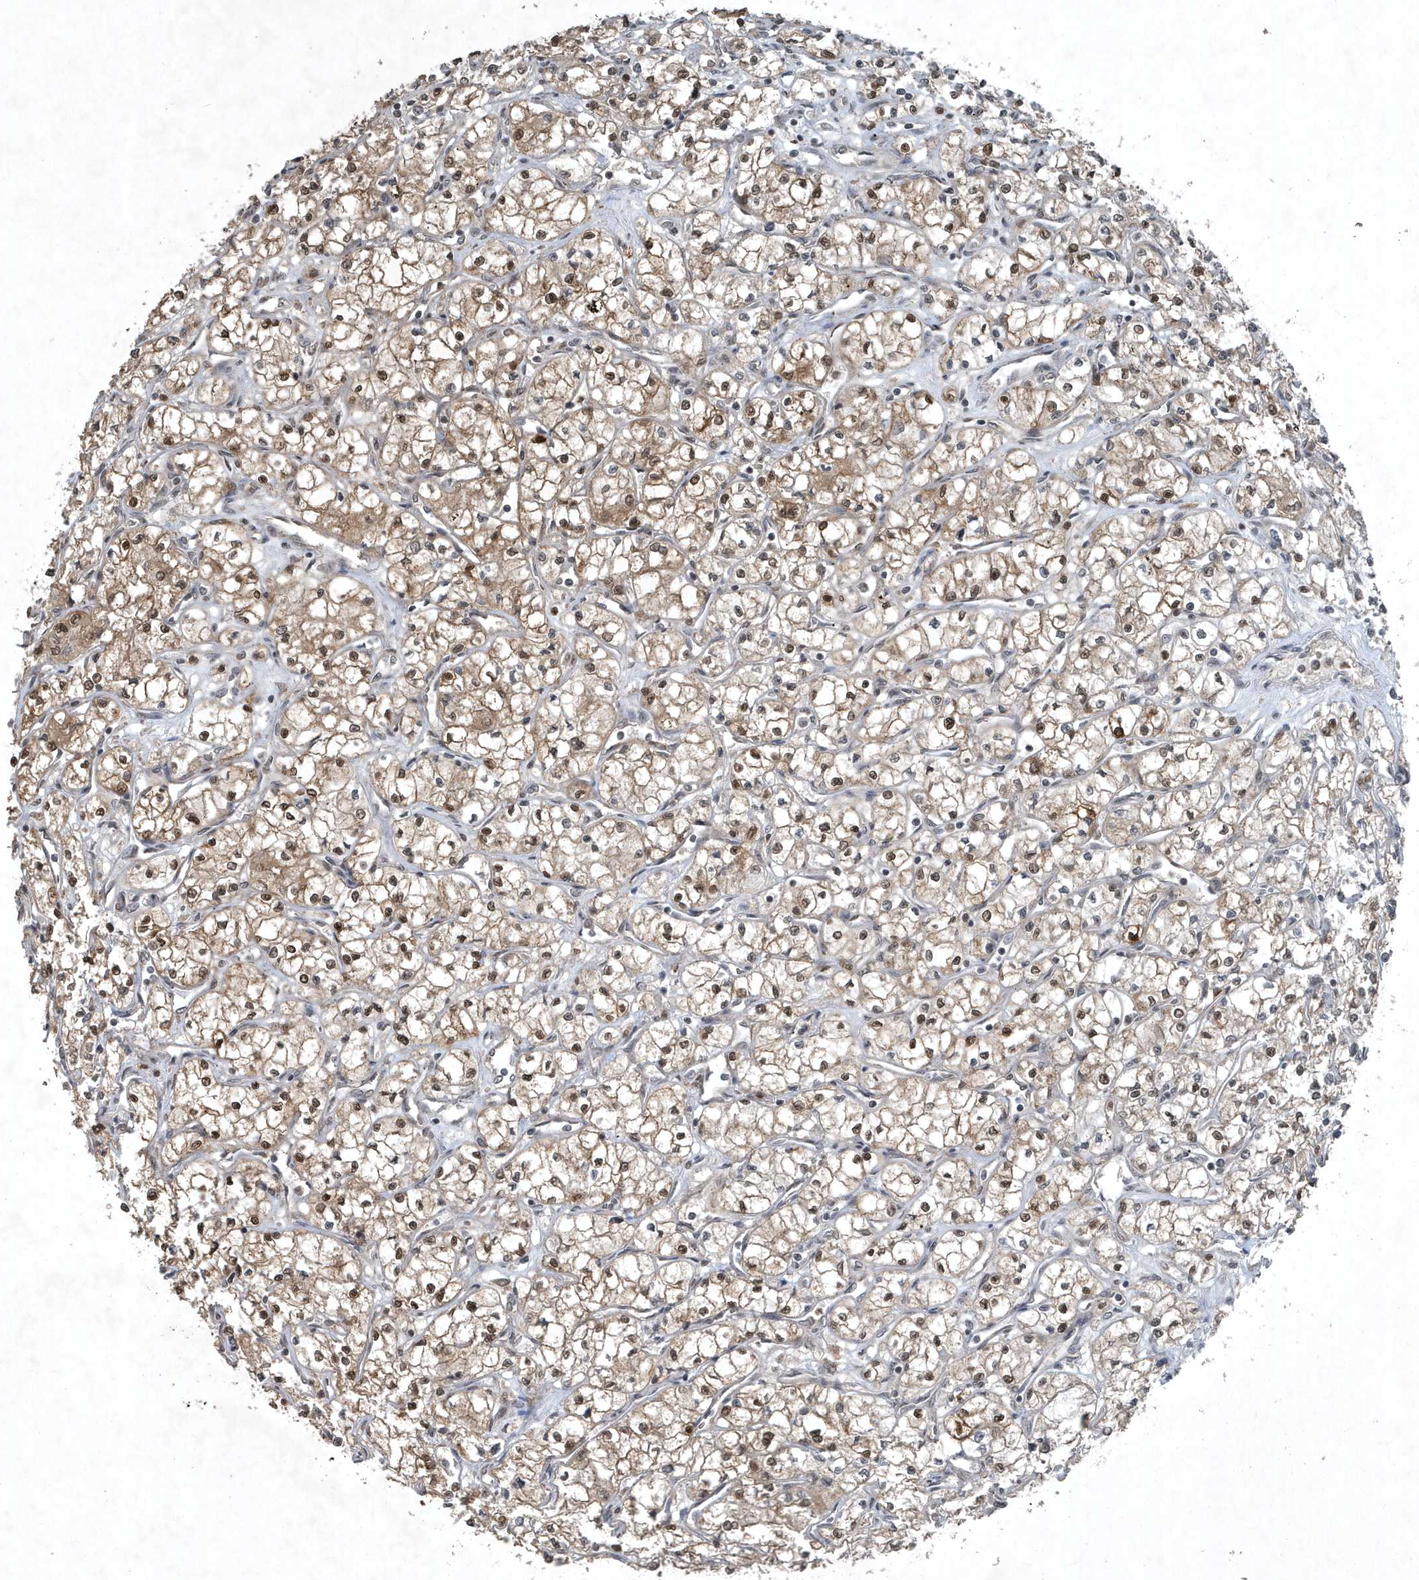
{"staining": {"intensity": "moderate", "quantity": ">75%", "location": "cytoplasmic/membranous,nuclear"}, "tissue": "renal cancer", "cell_type": "Tumor cells", "image_type": "cancer", "snomed": [{"axis": "morphology", "description": "Adenocarcinoma, NOS"}, {"axis": "topography", "description": "Kidney"}], "caption": "Immunohistochemistry (DAB (3,3'-diaminobenzidine)) staining of renal cancer (adenocarcinoma) shows moderate cytoplasmic/membranous and nuclear protein positivity in about >75% of tumor cells. (IHC, brightfield microscopy, high magnification).", "gene": "HSPA1A", "patient": {"sex": "male", "age": 59}}